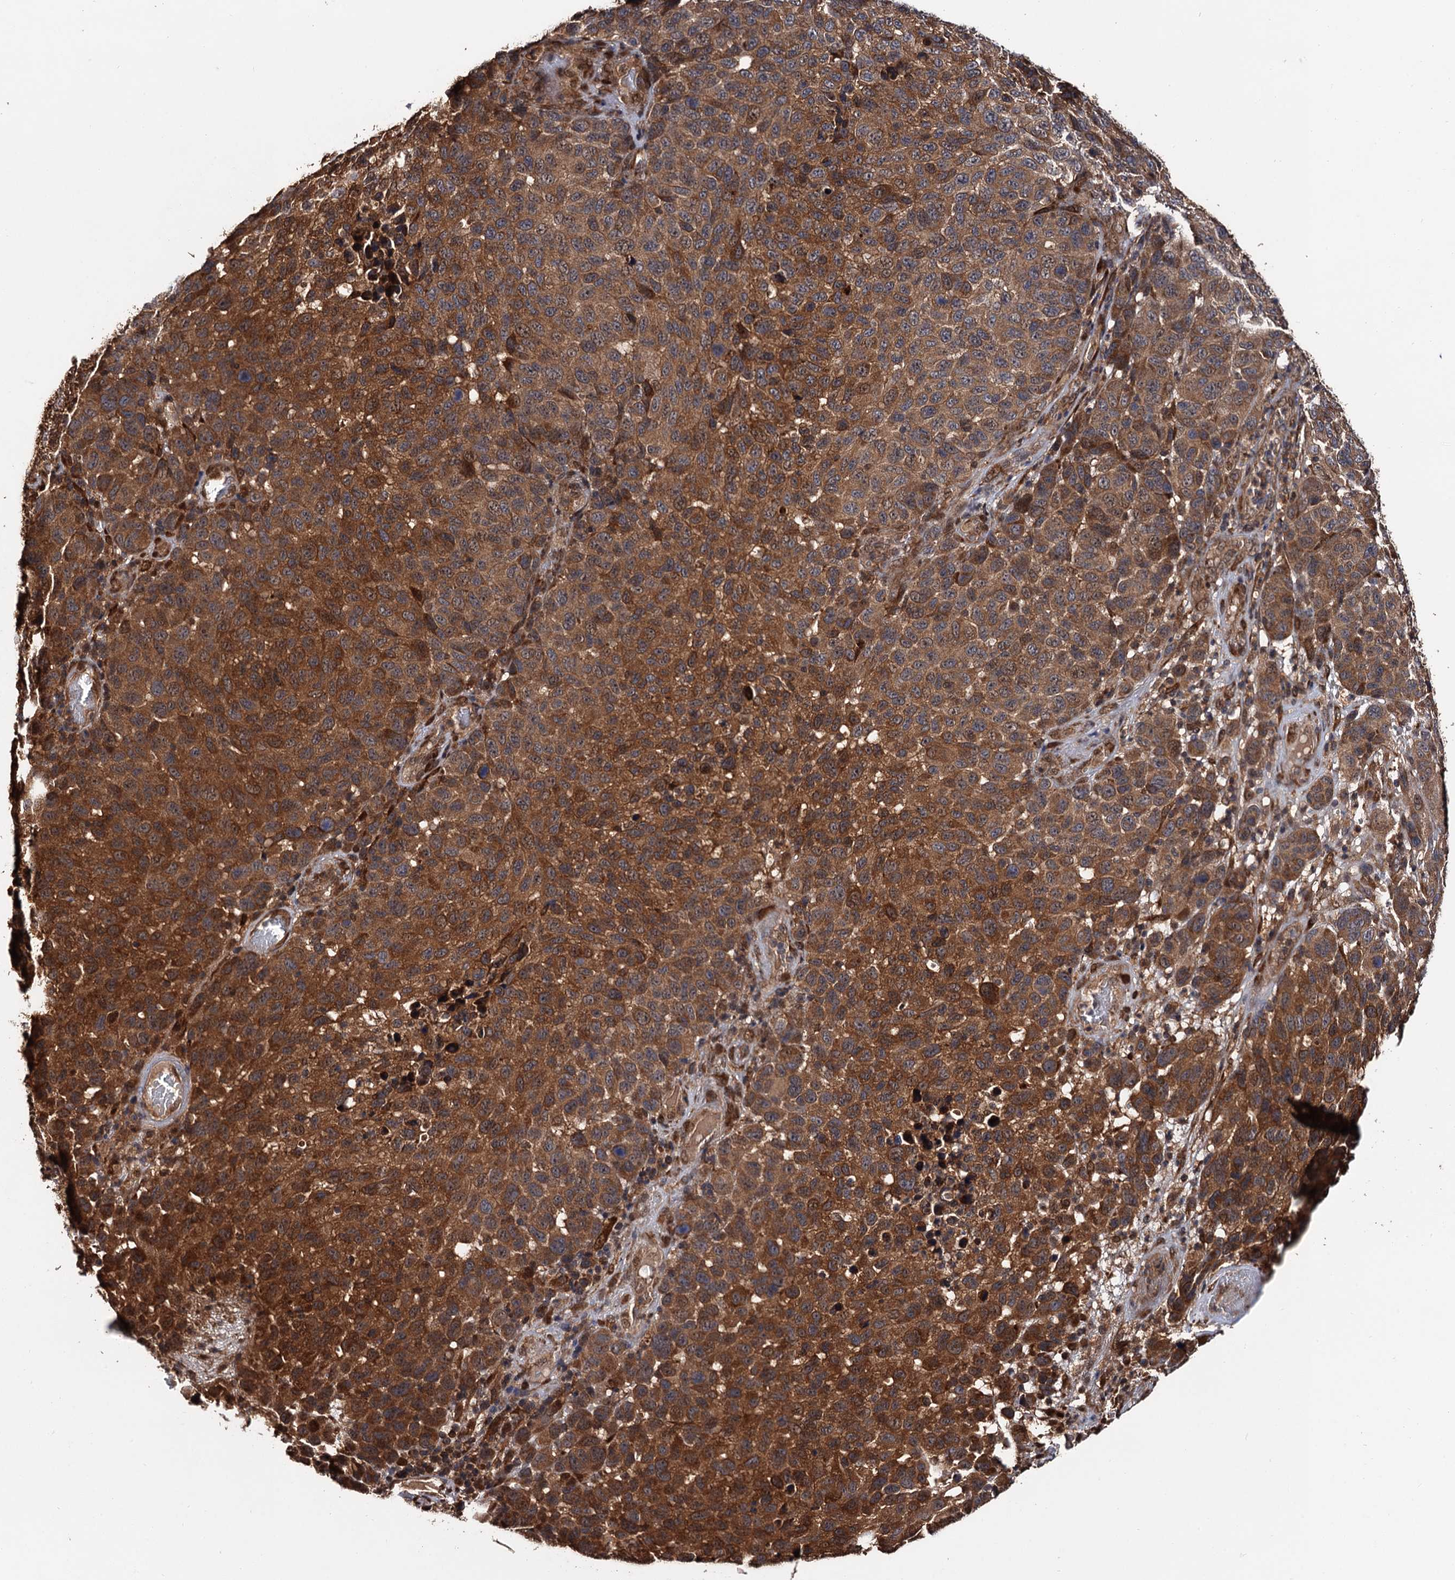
{"staining": {"intensity": "moderate", "quantity": ">75%", "location": "cytoplasmic/membranous"}, "tissue": "melanoma", "cell_type": "Tumor cells", "image_type": "cancer", "snomed": [{"axis": "morphology", "description": "Malignant melanoma, NOS"}, {"axis": "topography", "description": "Skin"}], "caption": "Immunohistochemical staining of human malignant melanoma shows moderate cytoplasmic/membranous protein expression in about >75% of tumor cells.", "gene": "MIER2", "patient": {"sex": "male", "age": 49}}